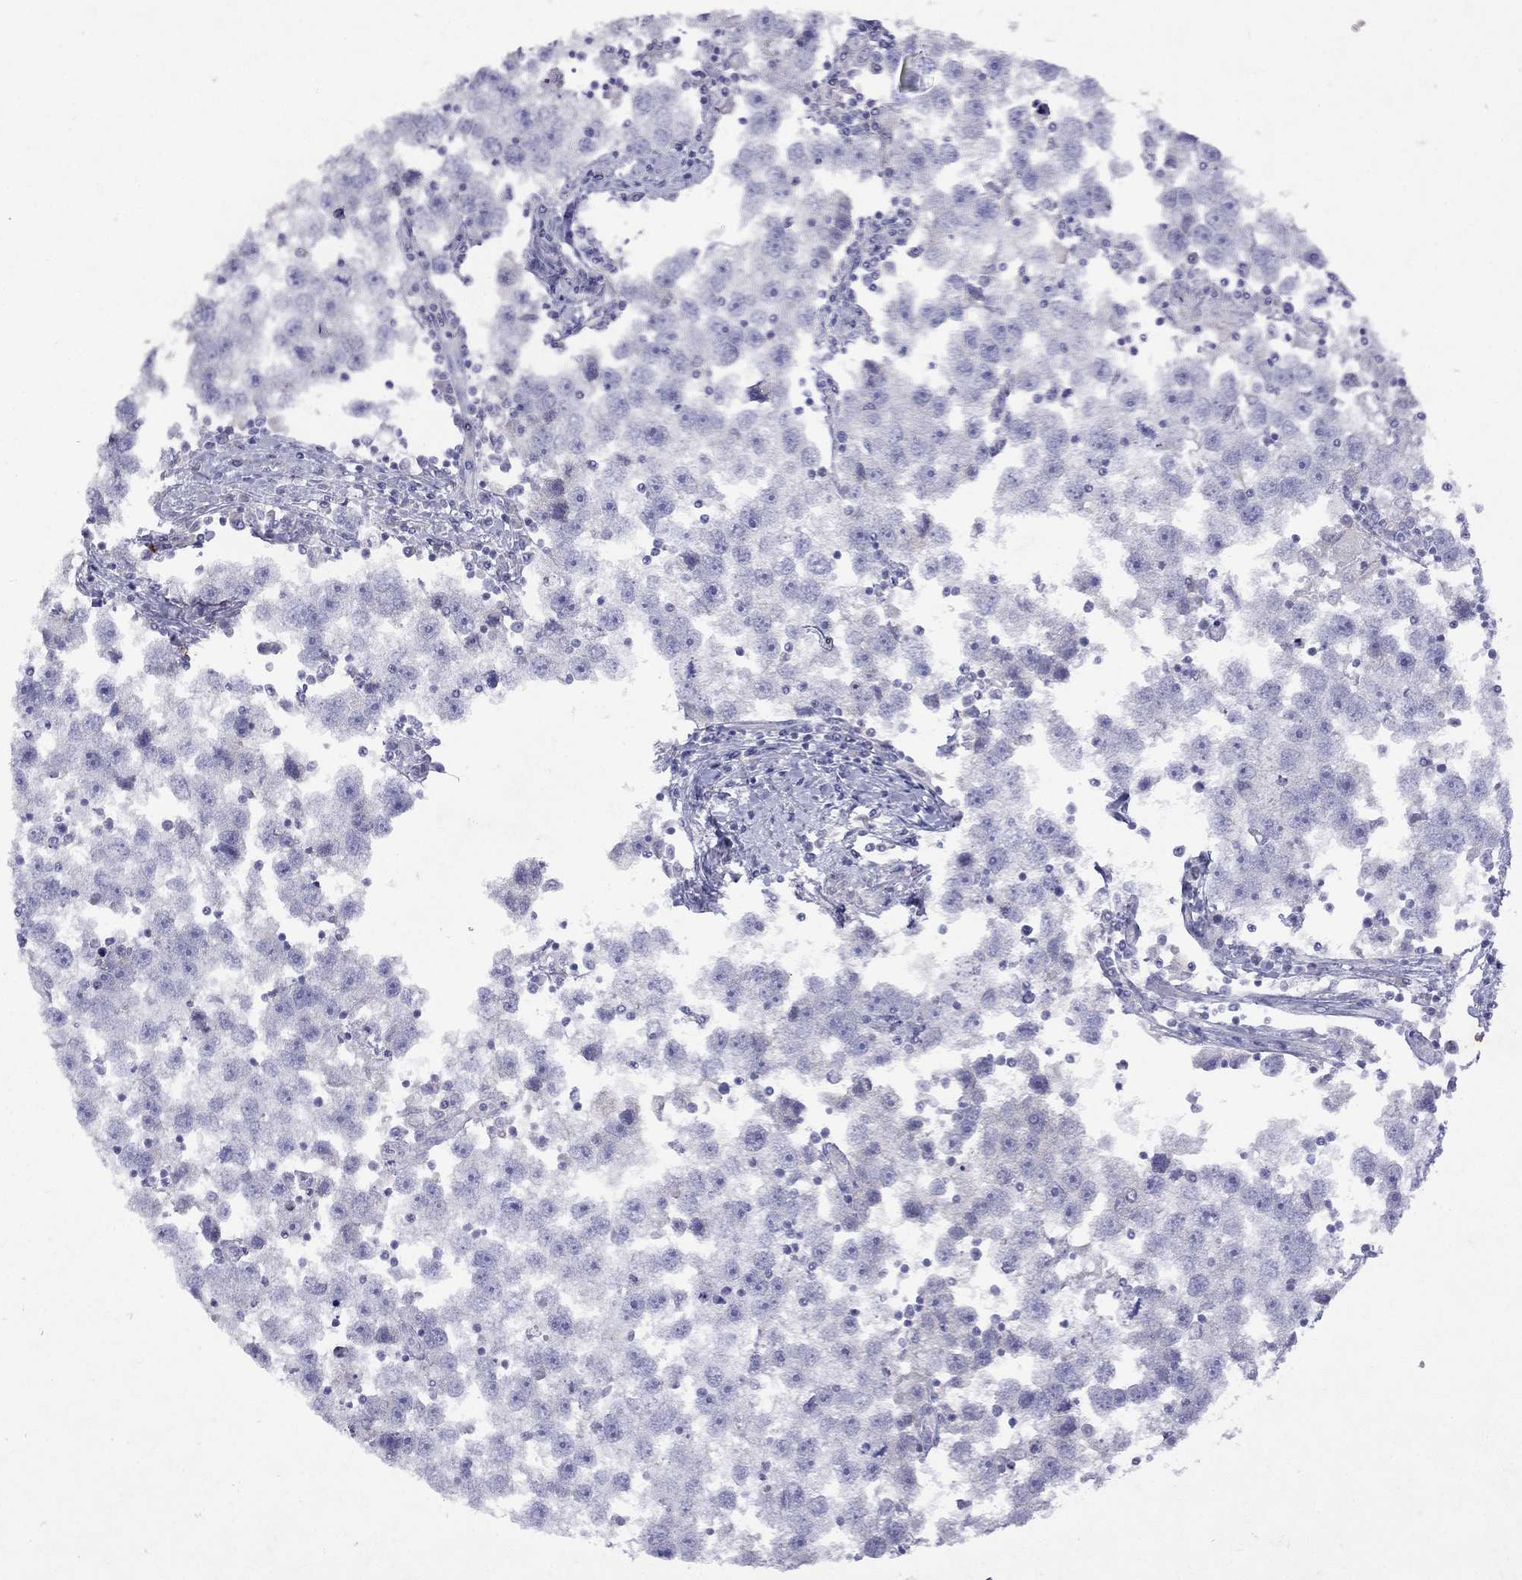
{"staining": {"intensity": "negative", "quantity": "none", "location": "none"}, "tissue": "testis cancer", "cell_type": "Tumor cells", "image_type": "cancer", "snomed": [{"axis": "morphology", "description": "Seminoma, NOS"}, {"axis": "topography", "description": "Testis"}], "caption": "Tumor cells show no significant expression in testis cancer (seminoma).", "gene": "GNAT3", "patient": {"sex": "male", "age": 30}}